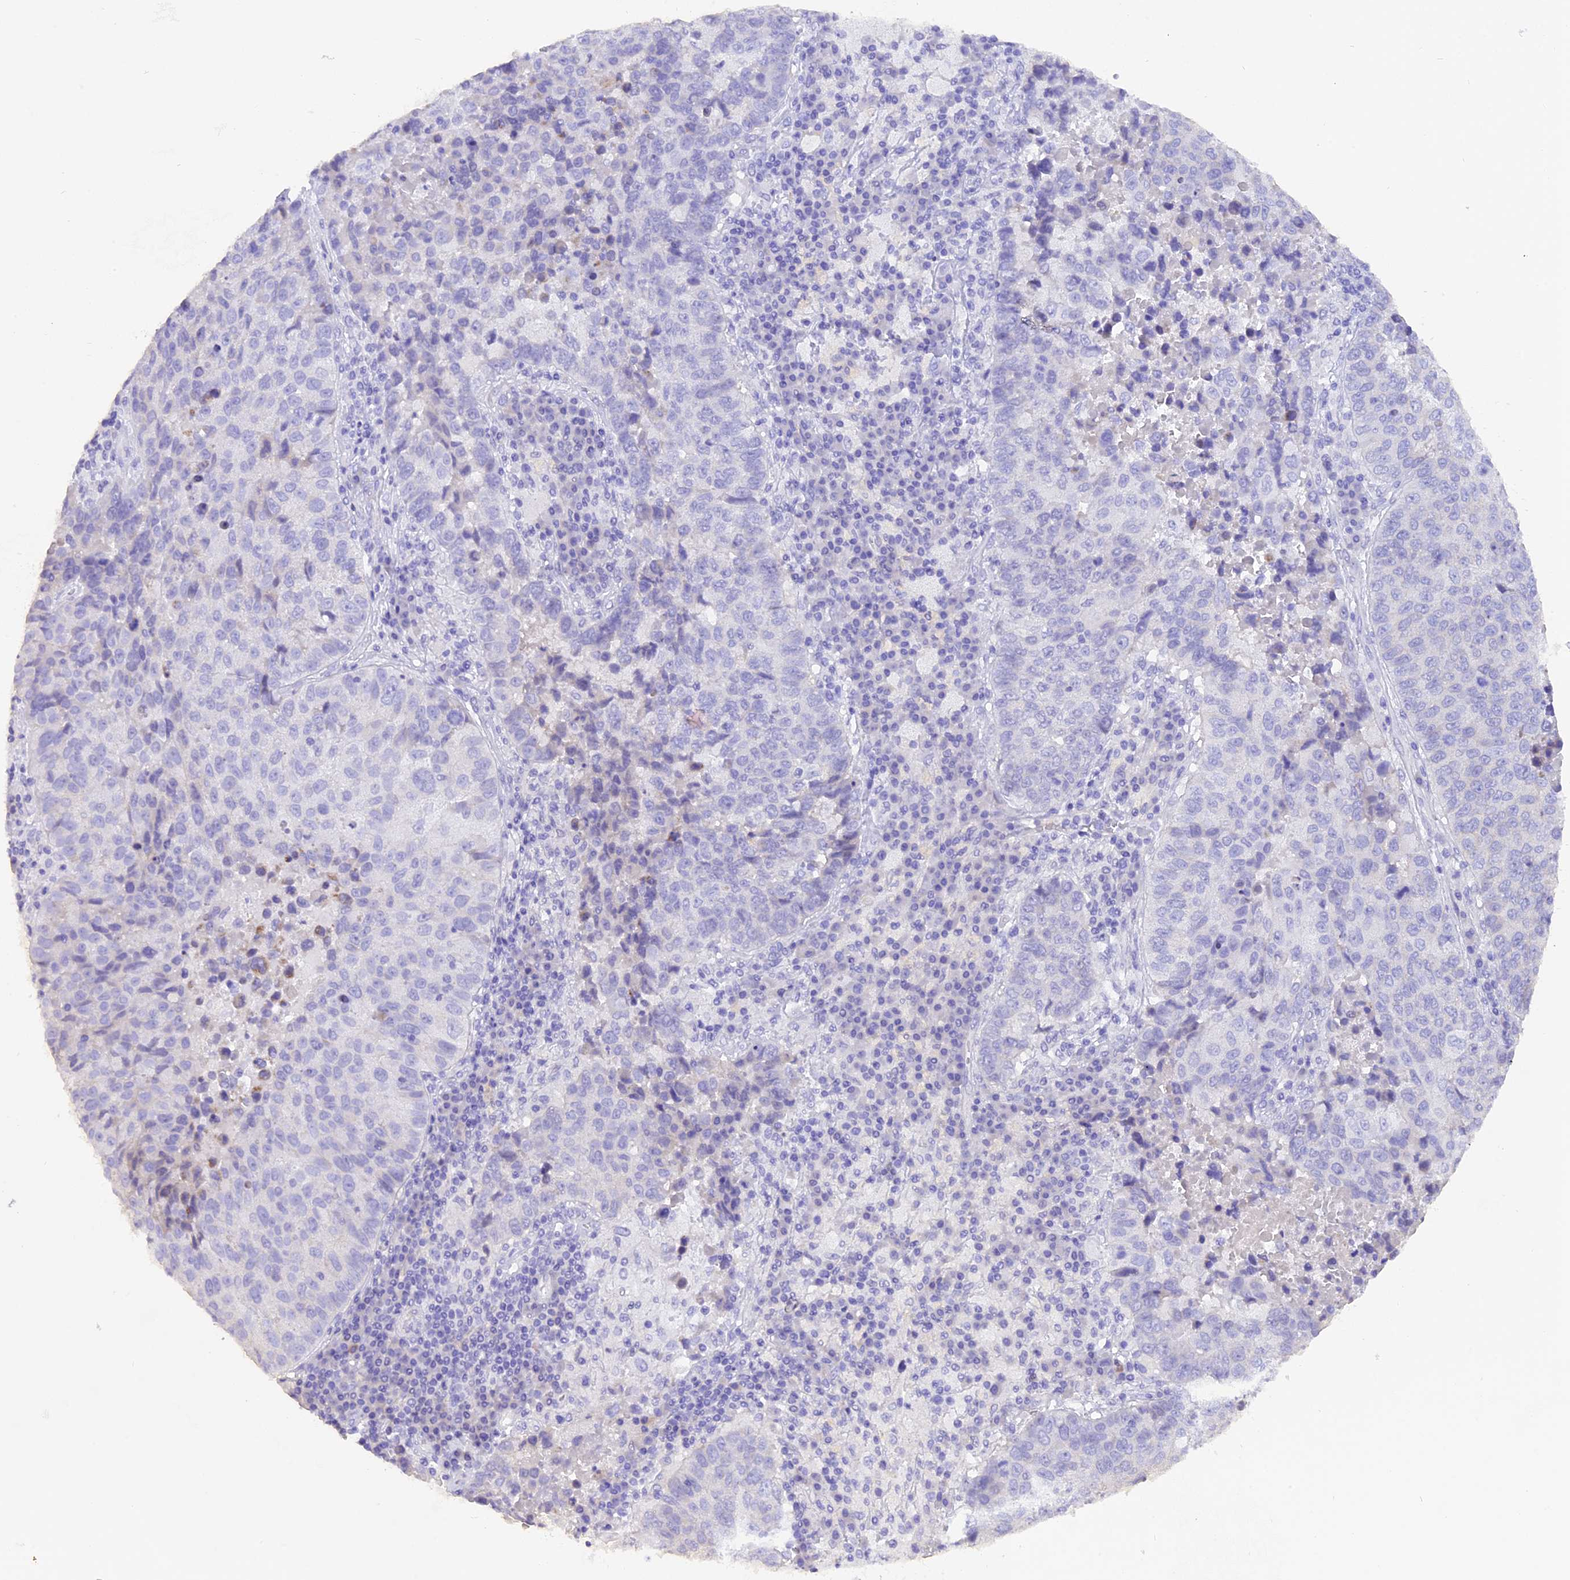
{"staining": {"intensity": "negative", "quantity": "none", "location": "none"}, "tissue": "lung cancer", "cell_type": "Tumor cells", "image_type": "cancer", "snomed": [{"axis": "morphology", "description": "Squamous cell carcinoma, NOS"}, {"axis": "topography", "description": "Lung"}], "caption": "Immunohistochemistry of human lung cancer demonstrates no positivity in tumor cells.", "gene": "COL6A5", "patient": {"sex": "male", "age": 73}}